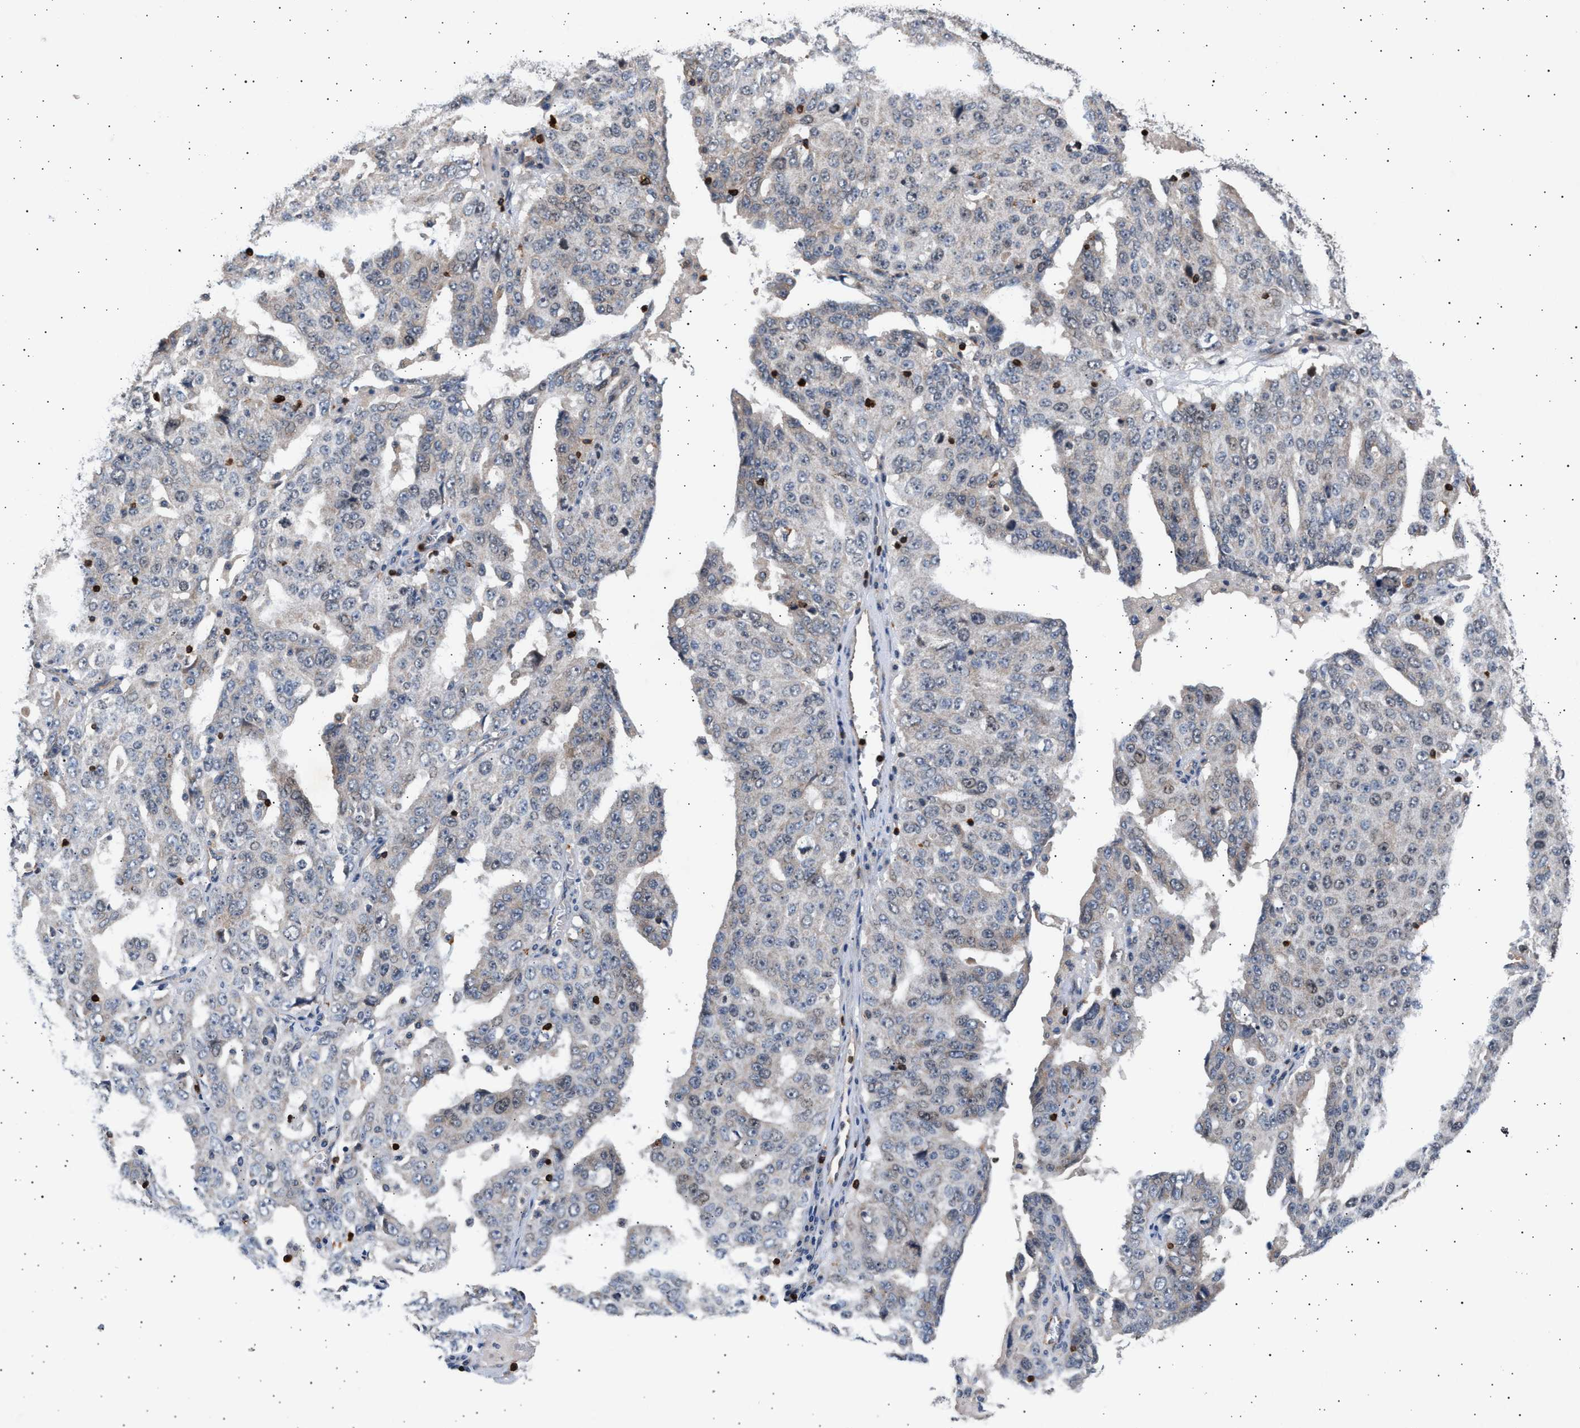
{"staining": {"intensity": "negative", "quantity": "none", "location": "none"}, "tissue": "ovarian cancer", "cell_type": "Tumor cells", "image_type": "cancer", "snomed": [{"axis": "morphology", "description": "Carcinoma, endometroid"}, {"axis": "topography", "description": "Ovary"}], "caption": "A photomicrograph of human ovarian cancer is negative for staining in tumor cells.", "gene": "GRAP2", "patient": {"sex": "female", "age": 62}}